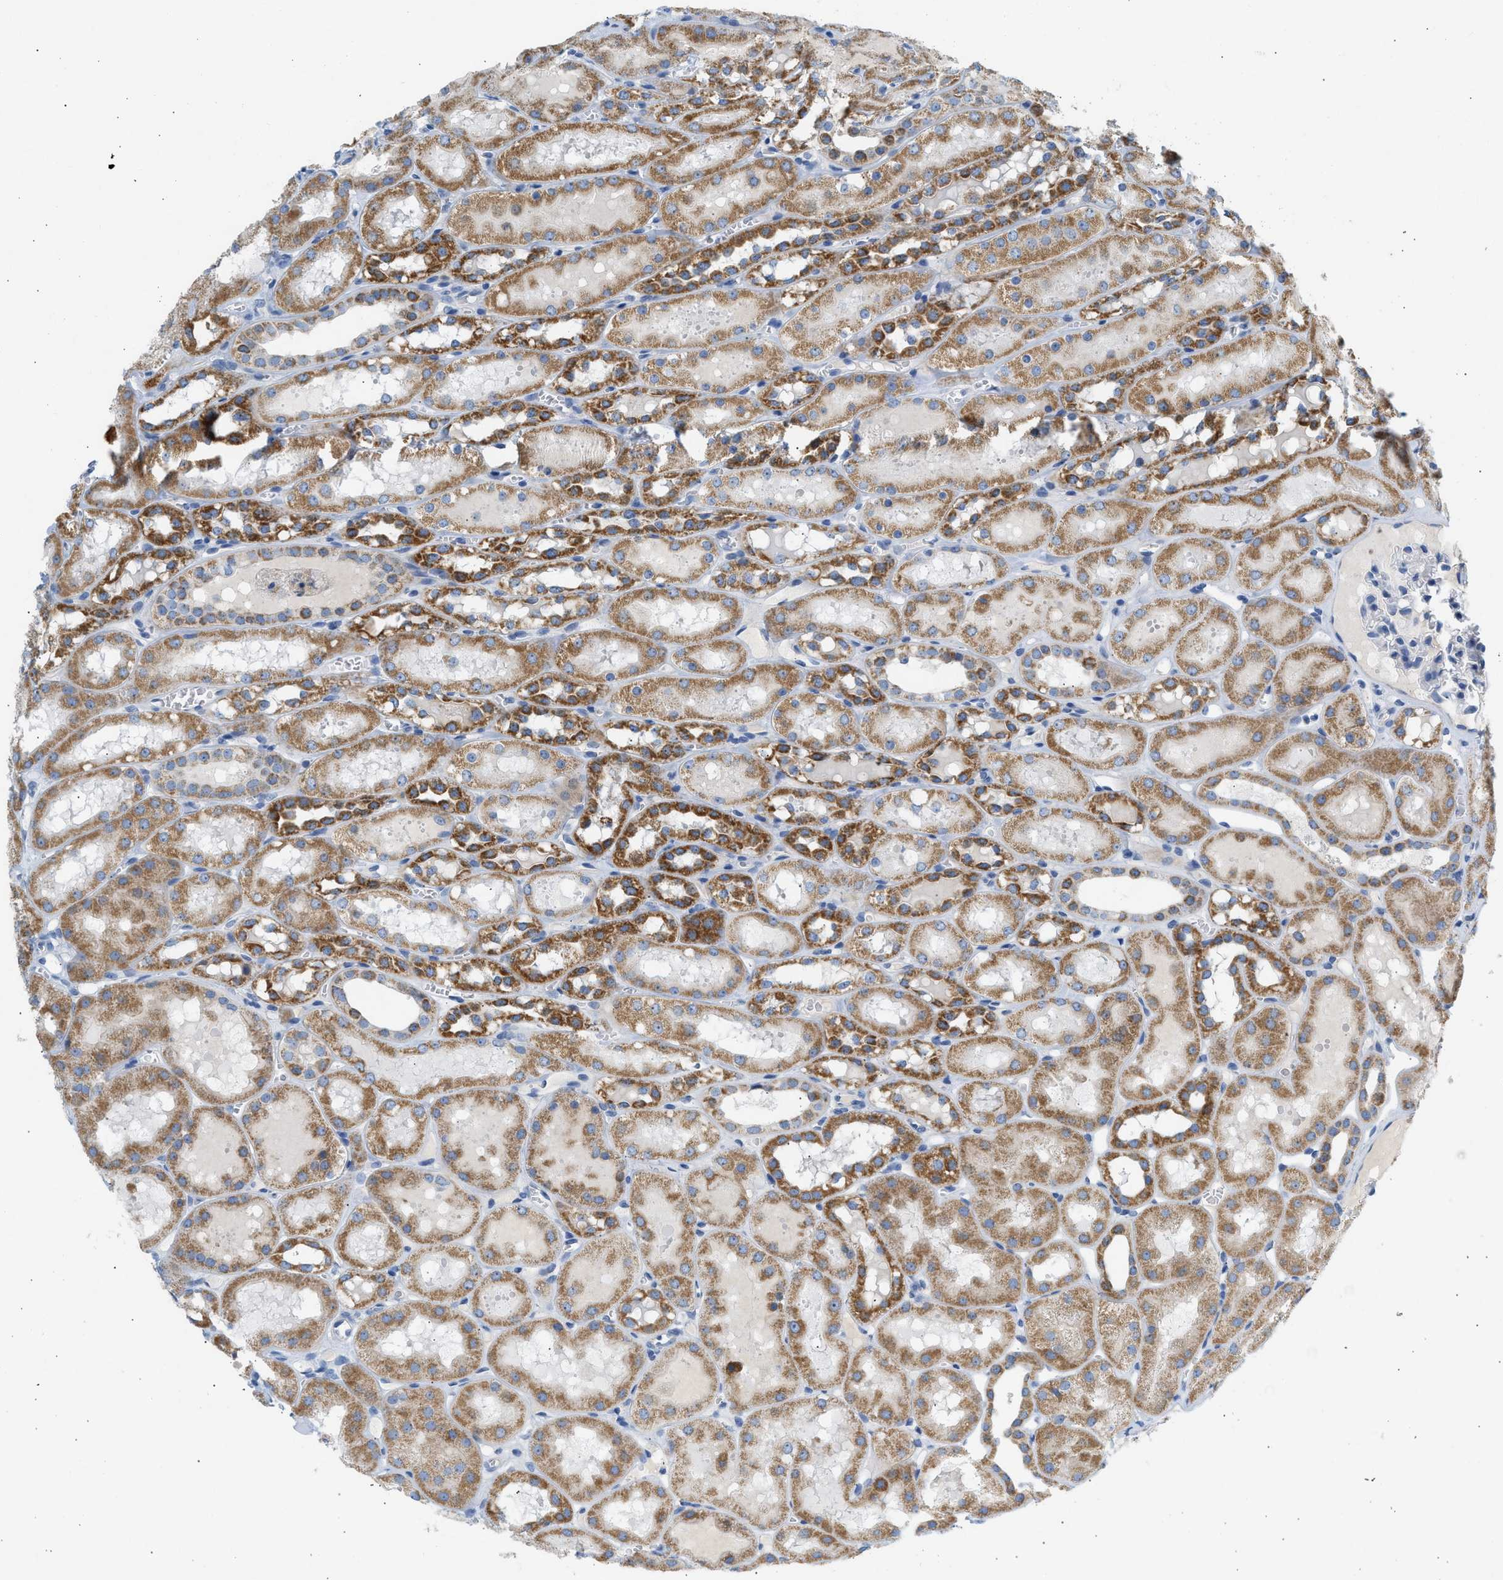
{"staining": {"intensity": "negative", "quantity": "none", "location": "none"}, "tissue": "kidney", "cell_type": "Cells in glomeruli", "image_type": "normal", "snomed": [{"axis": "morphology", "description": "Normal tissue, NOS"}, {"axis": "topography", "description": "Kidney"}, {"axis": "topography", "description": "Urinary bladder"}], "caption": "An IHC histopathology image of unremarkable kidney is shown. There is no staining in cells in glomeruli of kidney.", "gene": "NDUFS8", "patient": {"sex": "male", "age": 16}}